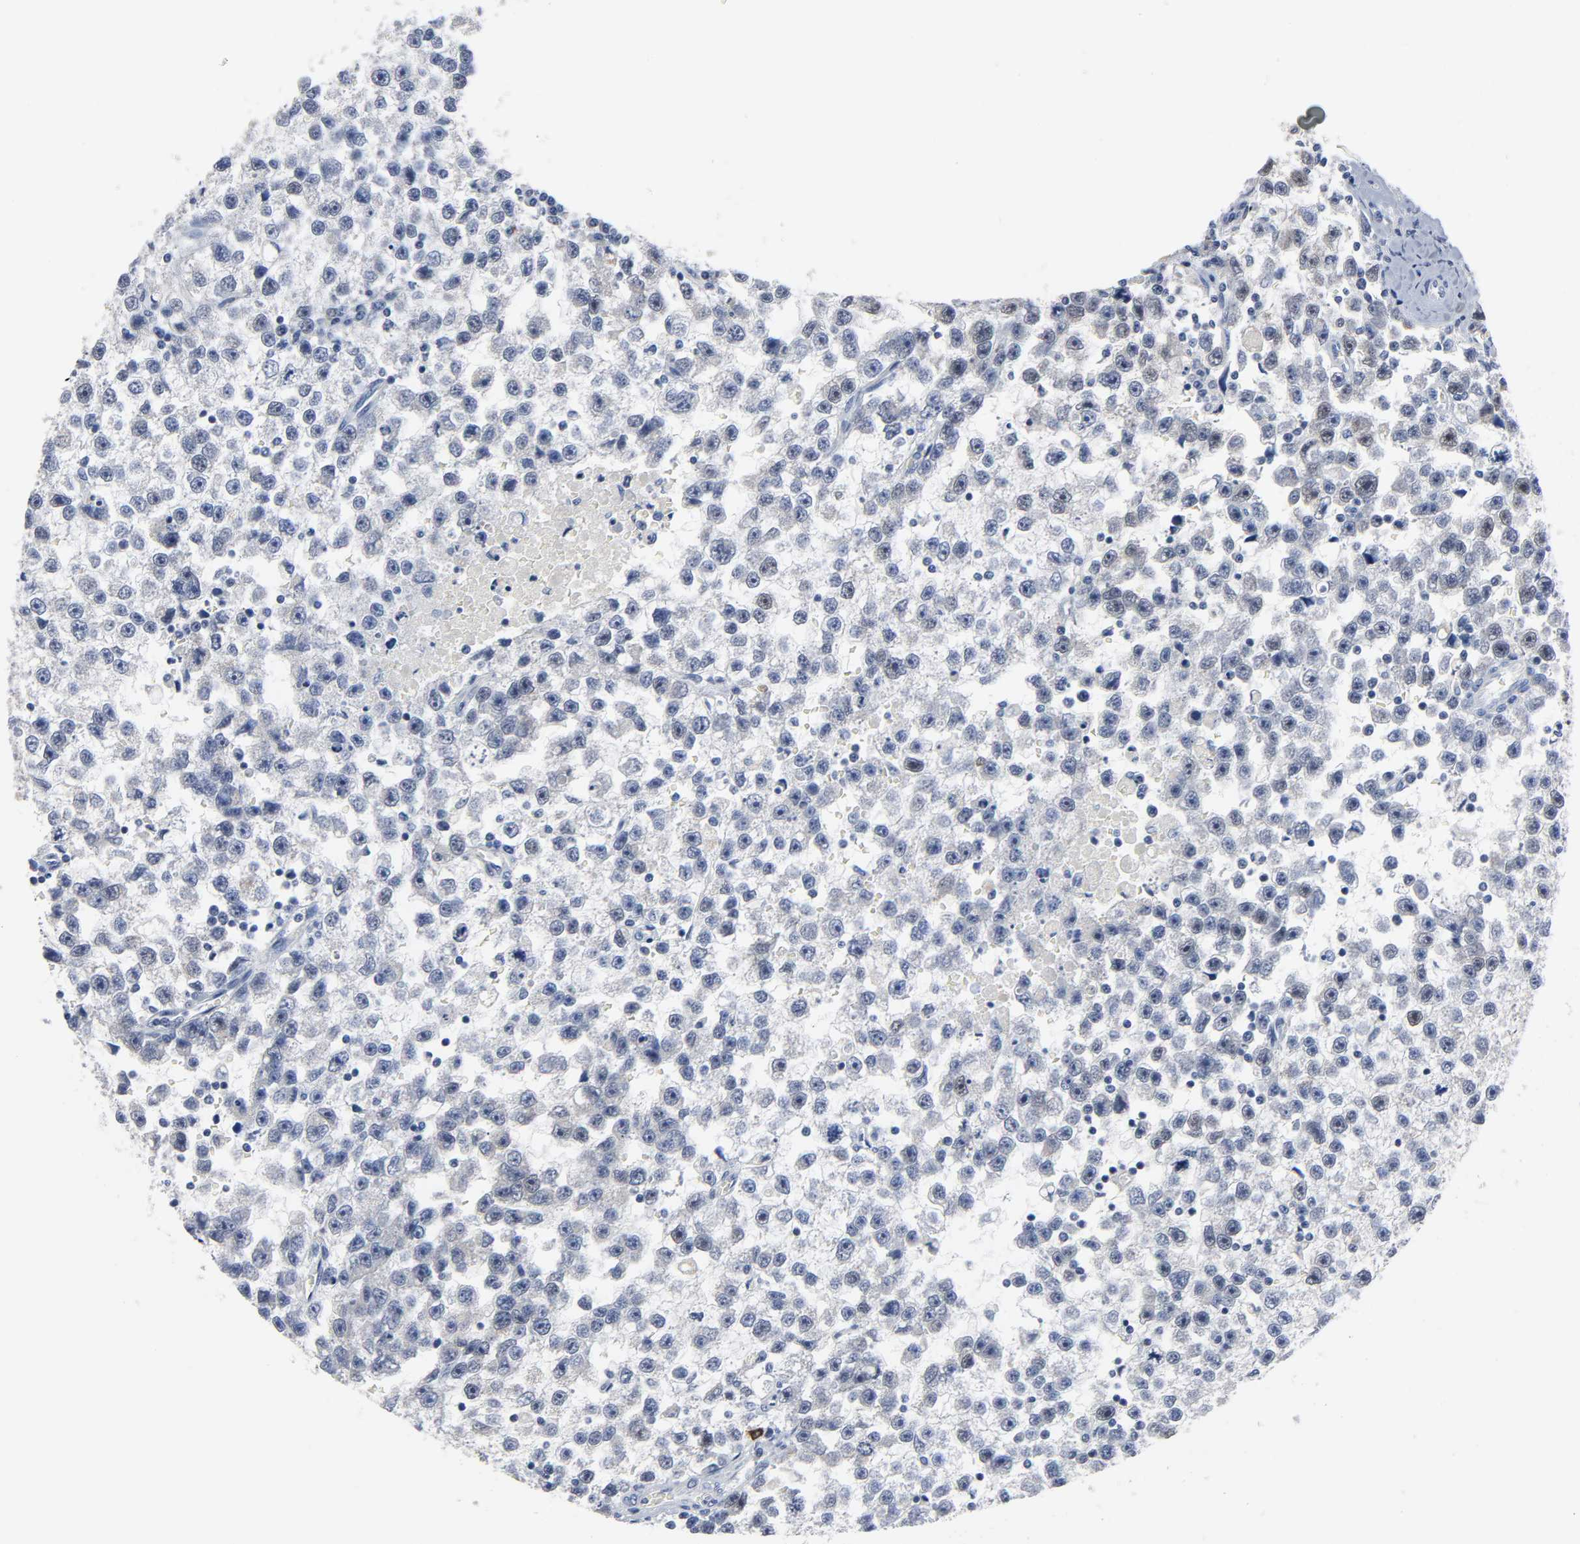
{"staining": {"intensity": "strong", "quantity": "25%-75%", "location": "cytoplasmic/membranous,nuclear"}, "tissue": "testis cancer", "cell_type": "Tumor cells", "image_type": "cancer", "snomed": [{"axis": "morphology", "description": "Seminoma, NOS"}, {"axis": "topography", "description": "Testis"}], "caption": "High-magnification brightfield microscopy of seminoma (testis) stained with DAB (brown) and counterstained with hematoxylin (blue). tumor cells exhibit strong cytoplasmic/membranous and nuclear expression is seen in approximately25%-75% of cells. The protein of interest is stained brown, and the nuclei are stained in blue (DAB (3,3'-diaminobenzidine) IHC with brightfield microscopy, high magnification).", "gene": "WEE1", "patient": {"sex": "male", "age": 33}}